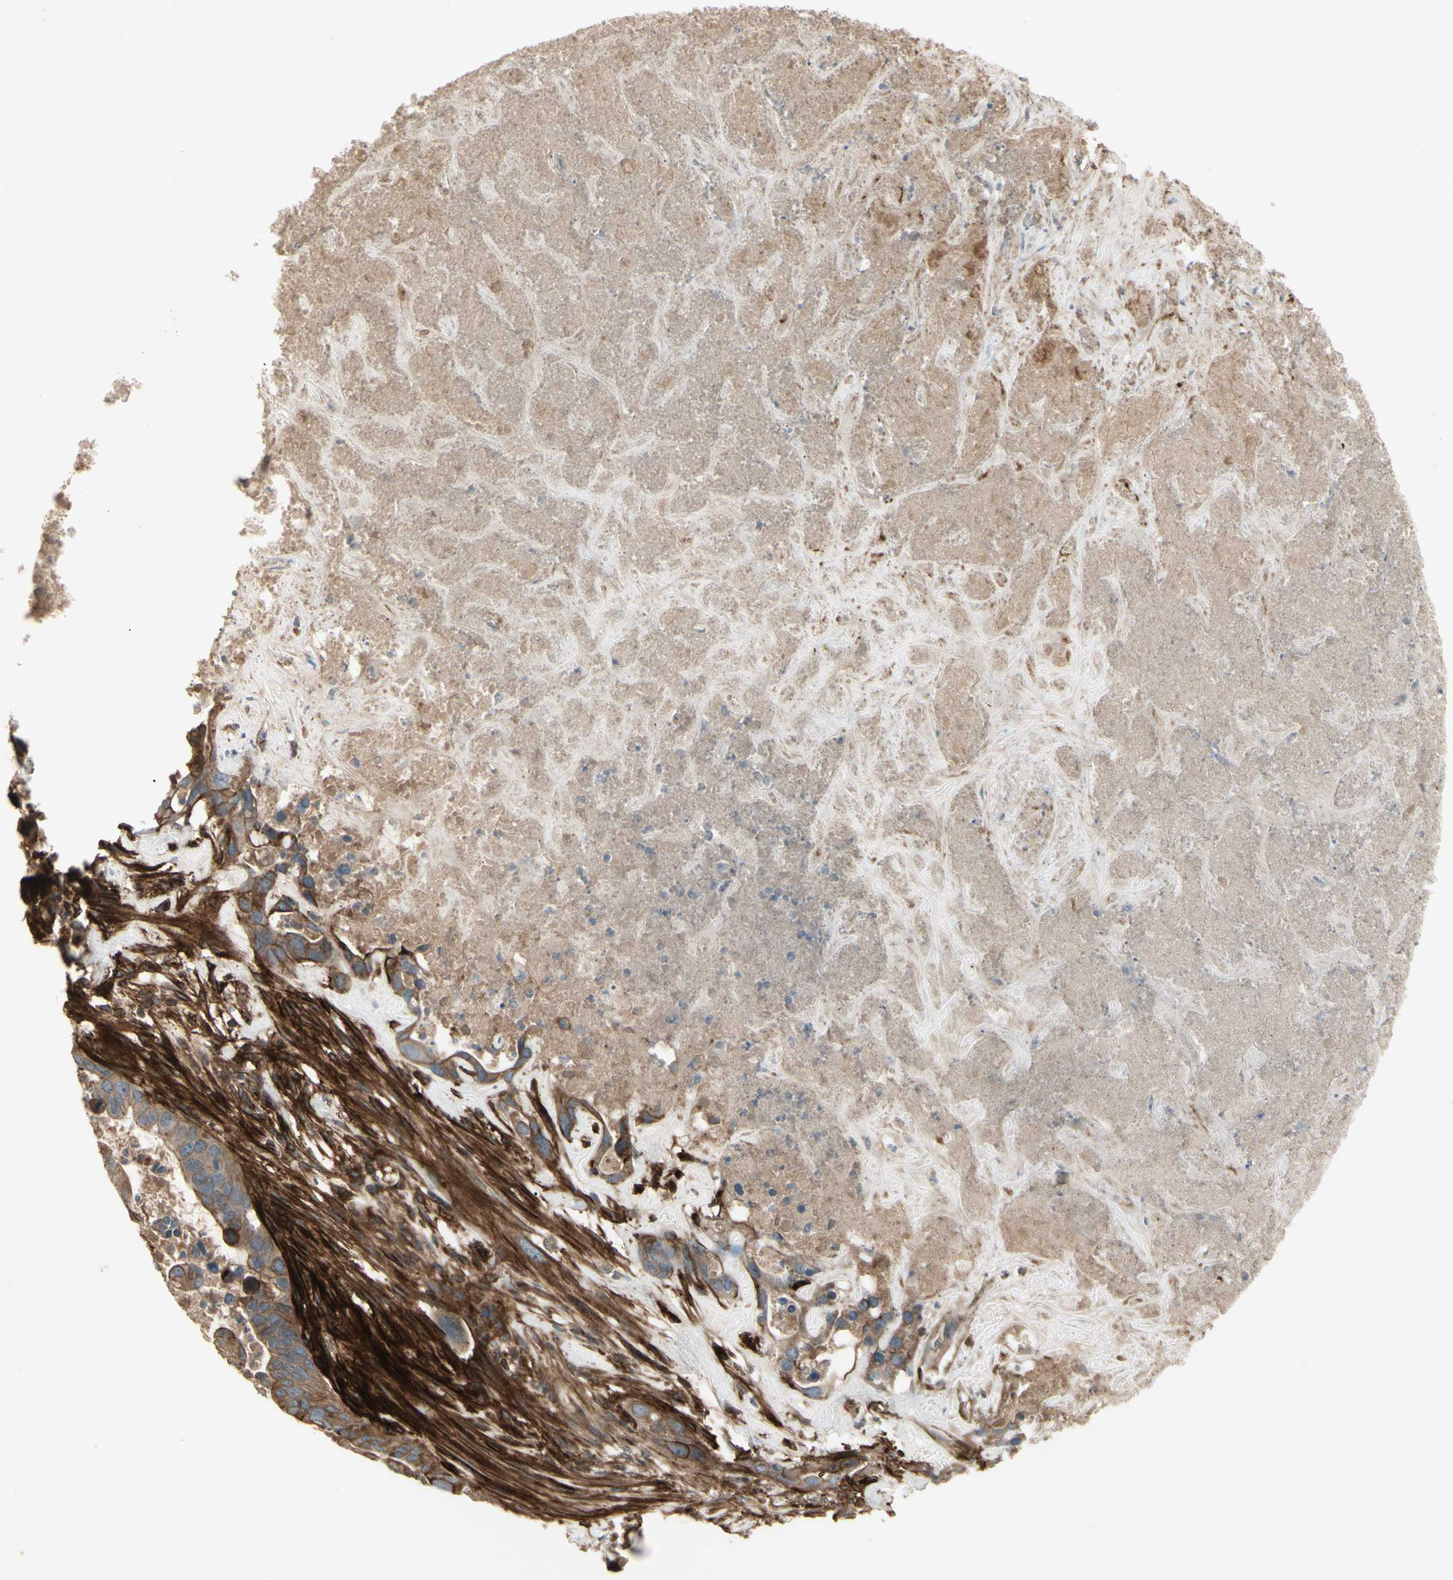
{"staining": {"intensity": "moderate", "quantity": ">75%", "location": "cytoplasmic/membranous"}, "tissue": "liver cancer", "cell_type": "Tumor cells", "image_type": "cancer", "snomed": [{"axis": "morphology", "description": "Cholangiocarcinoma"}, {"axis": "topography", "description": "Liver"}], "caption": "Immunohistochemical staining of human liver cancer displays medium levels of moderate cytoplasmic/membranous protein positivity in about >75% of tumor cells.", "gene": "CD276", "patient": {"sex": "female", "age": 65}}